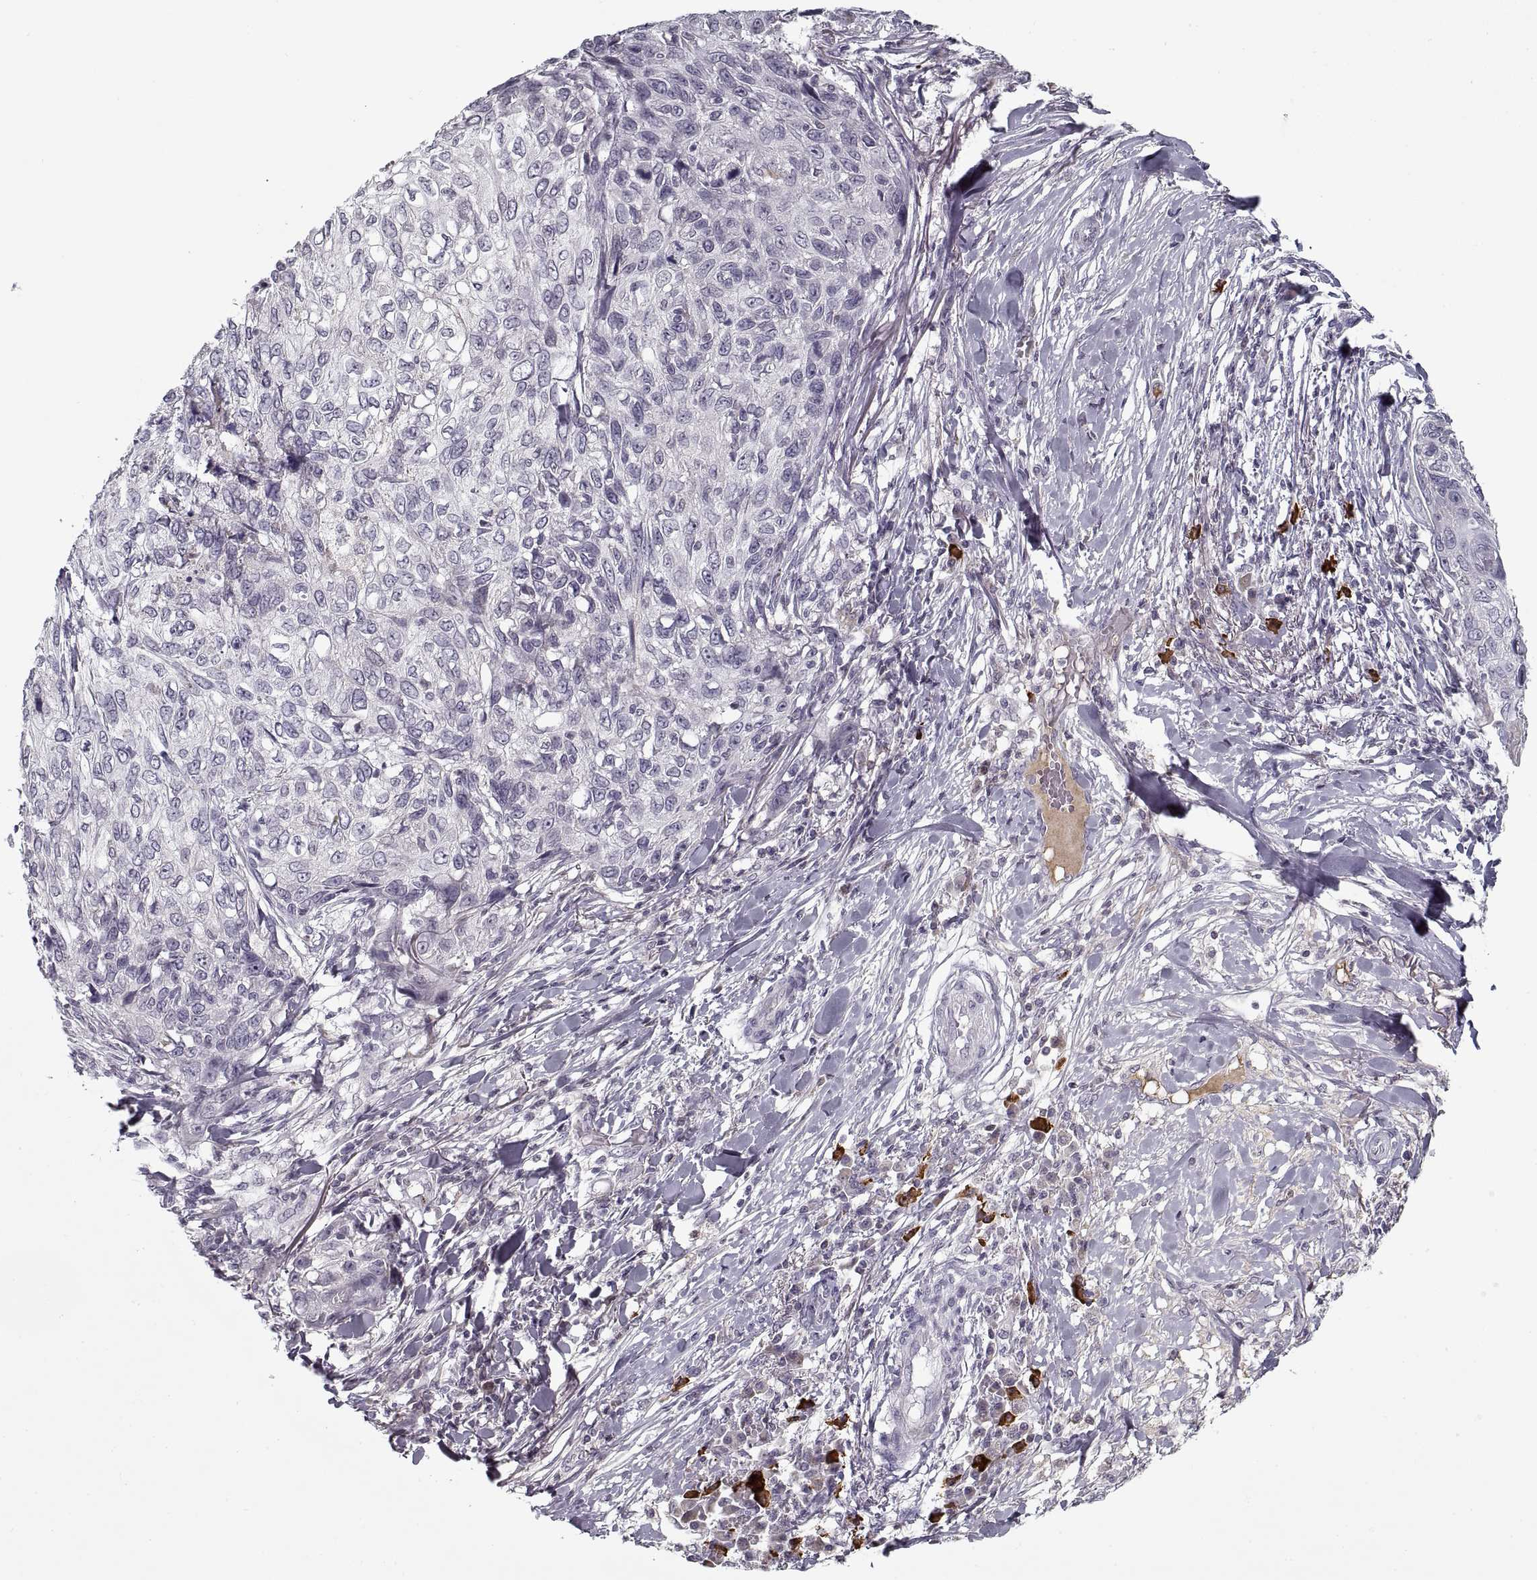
{"staining": {"intensity": "negative", "quantity": "none", "location": "none"}, "tissue": "skin cancer", "cell_type": "Tumor cells", "image_type": "cancer", "snomed": [{"axis": "morphology", "description": "Squamous cell carcinoma, NOS"}, {"axis": "topography", "description": "Skin"}], "caption": "DAB (3,3'-diaminobenzidine) immunohistochemical staining of human skin cancer (squamous cell carcinoma) demonstrates no significant positivity in tumor cells. Nuclei are stained in blue.", "gene": "GAD2", "patient": {"sex": "male", "age": 92}}